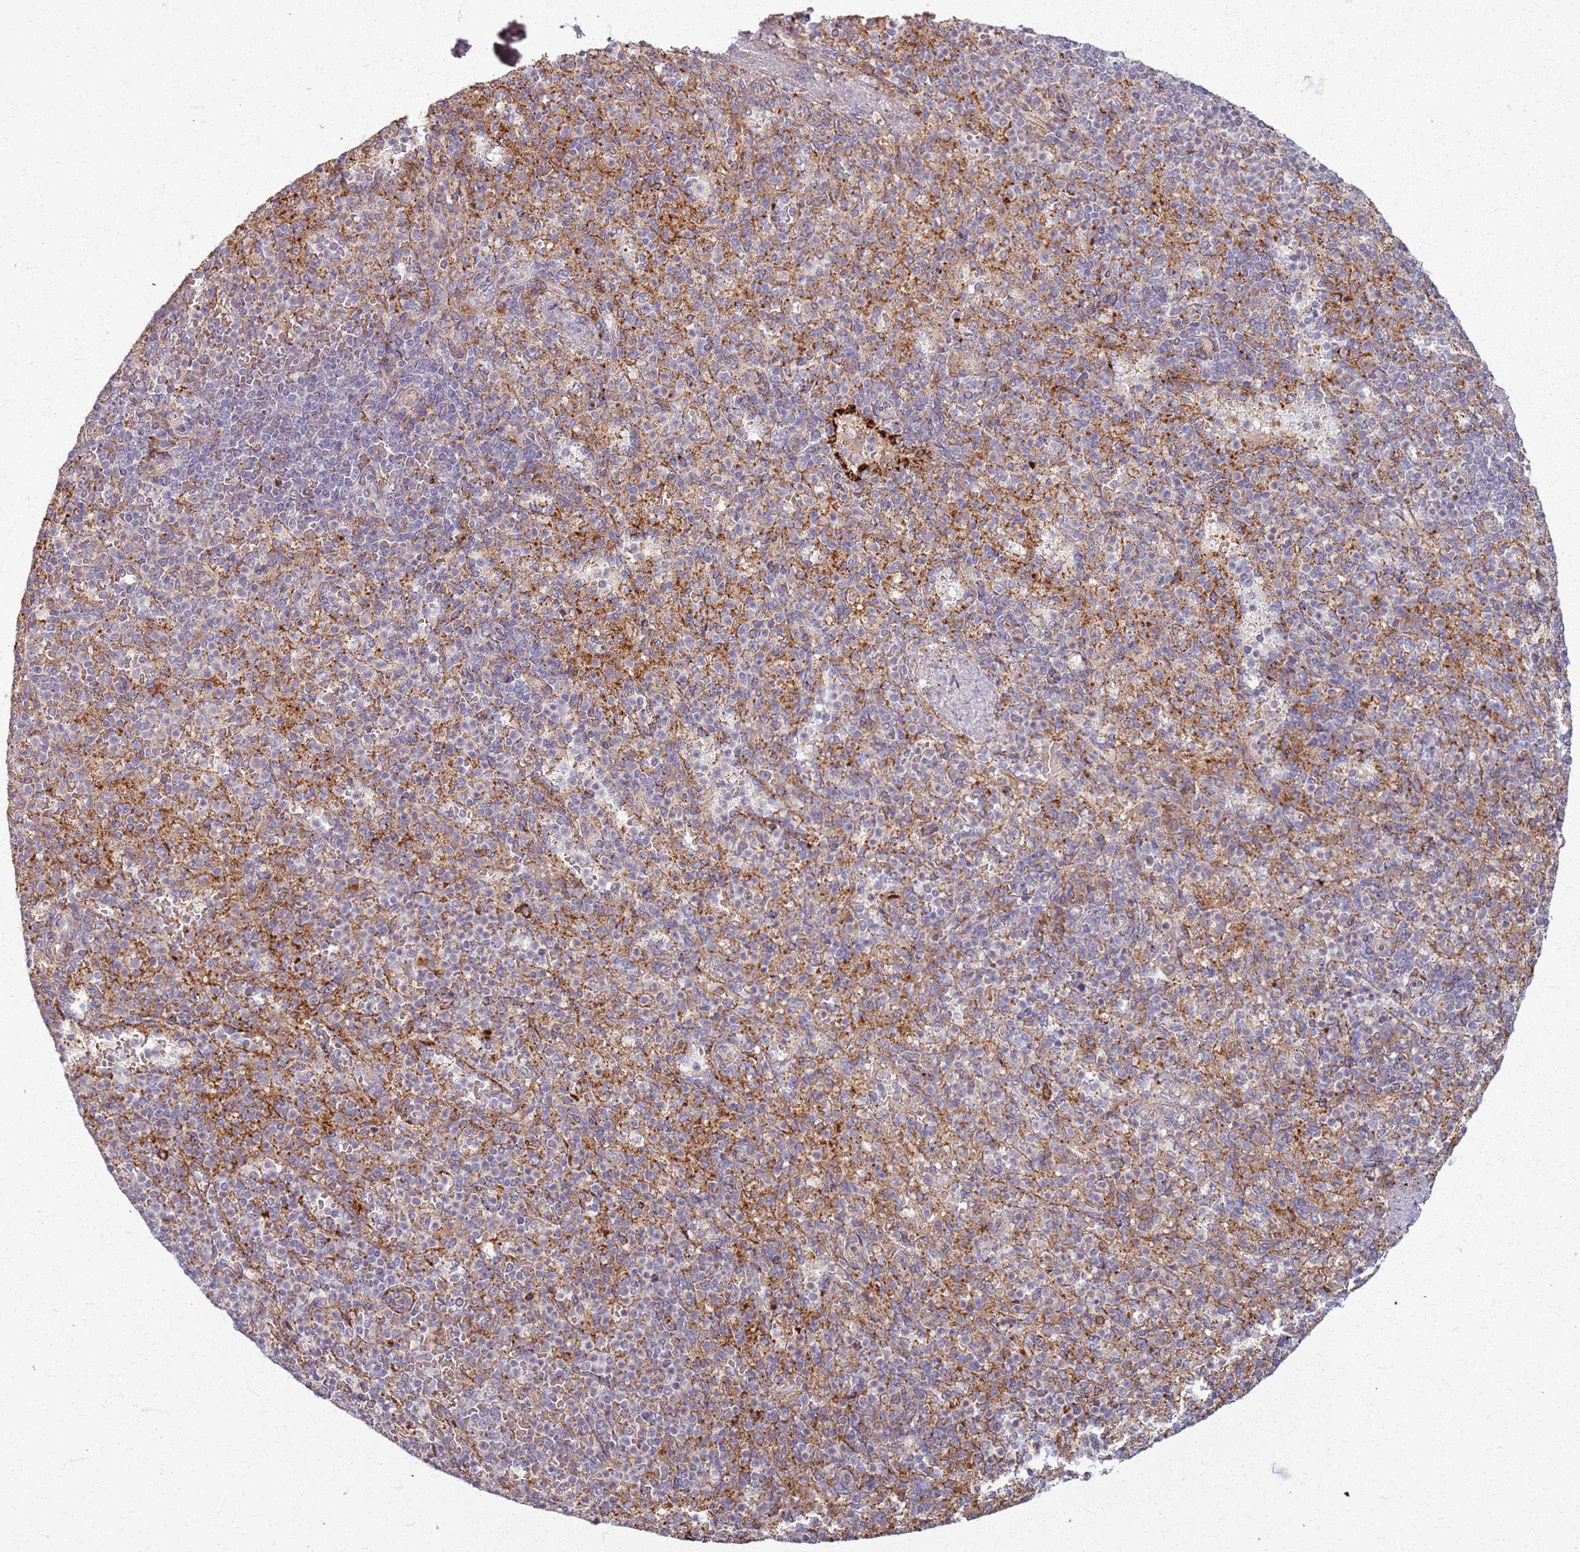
{"staining": {"intensity": "weak", "quantity": "<25%", "location": "cytoplasmic/membranous"}, "tissue": "spleen", "cell_type": "Cells in red pulp", "image_type": "normal", "snomed": [{"axis": "morphology", "description": "Normal tissue, NOS"}, {"axis": "topography", "description": "Spleen"}], "caption": "Normal spleen was stained to show a protein in brown. There is no significant staining in cells in red pulp. (DAB immunohistochemistry (IHC), high magnification).", "gene": "KRI1", "patient": {"sex": "female", "age": 74}}